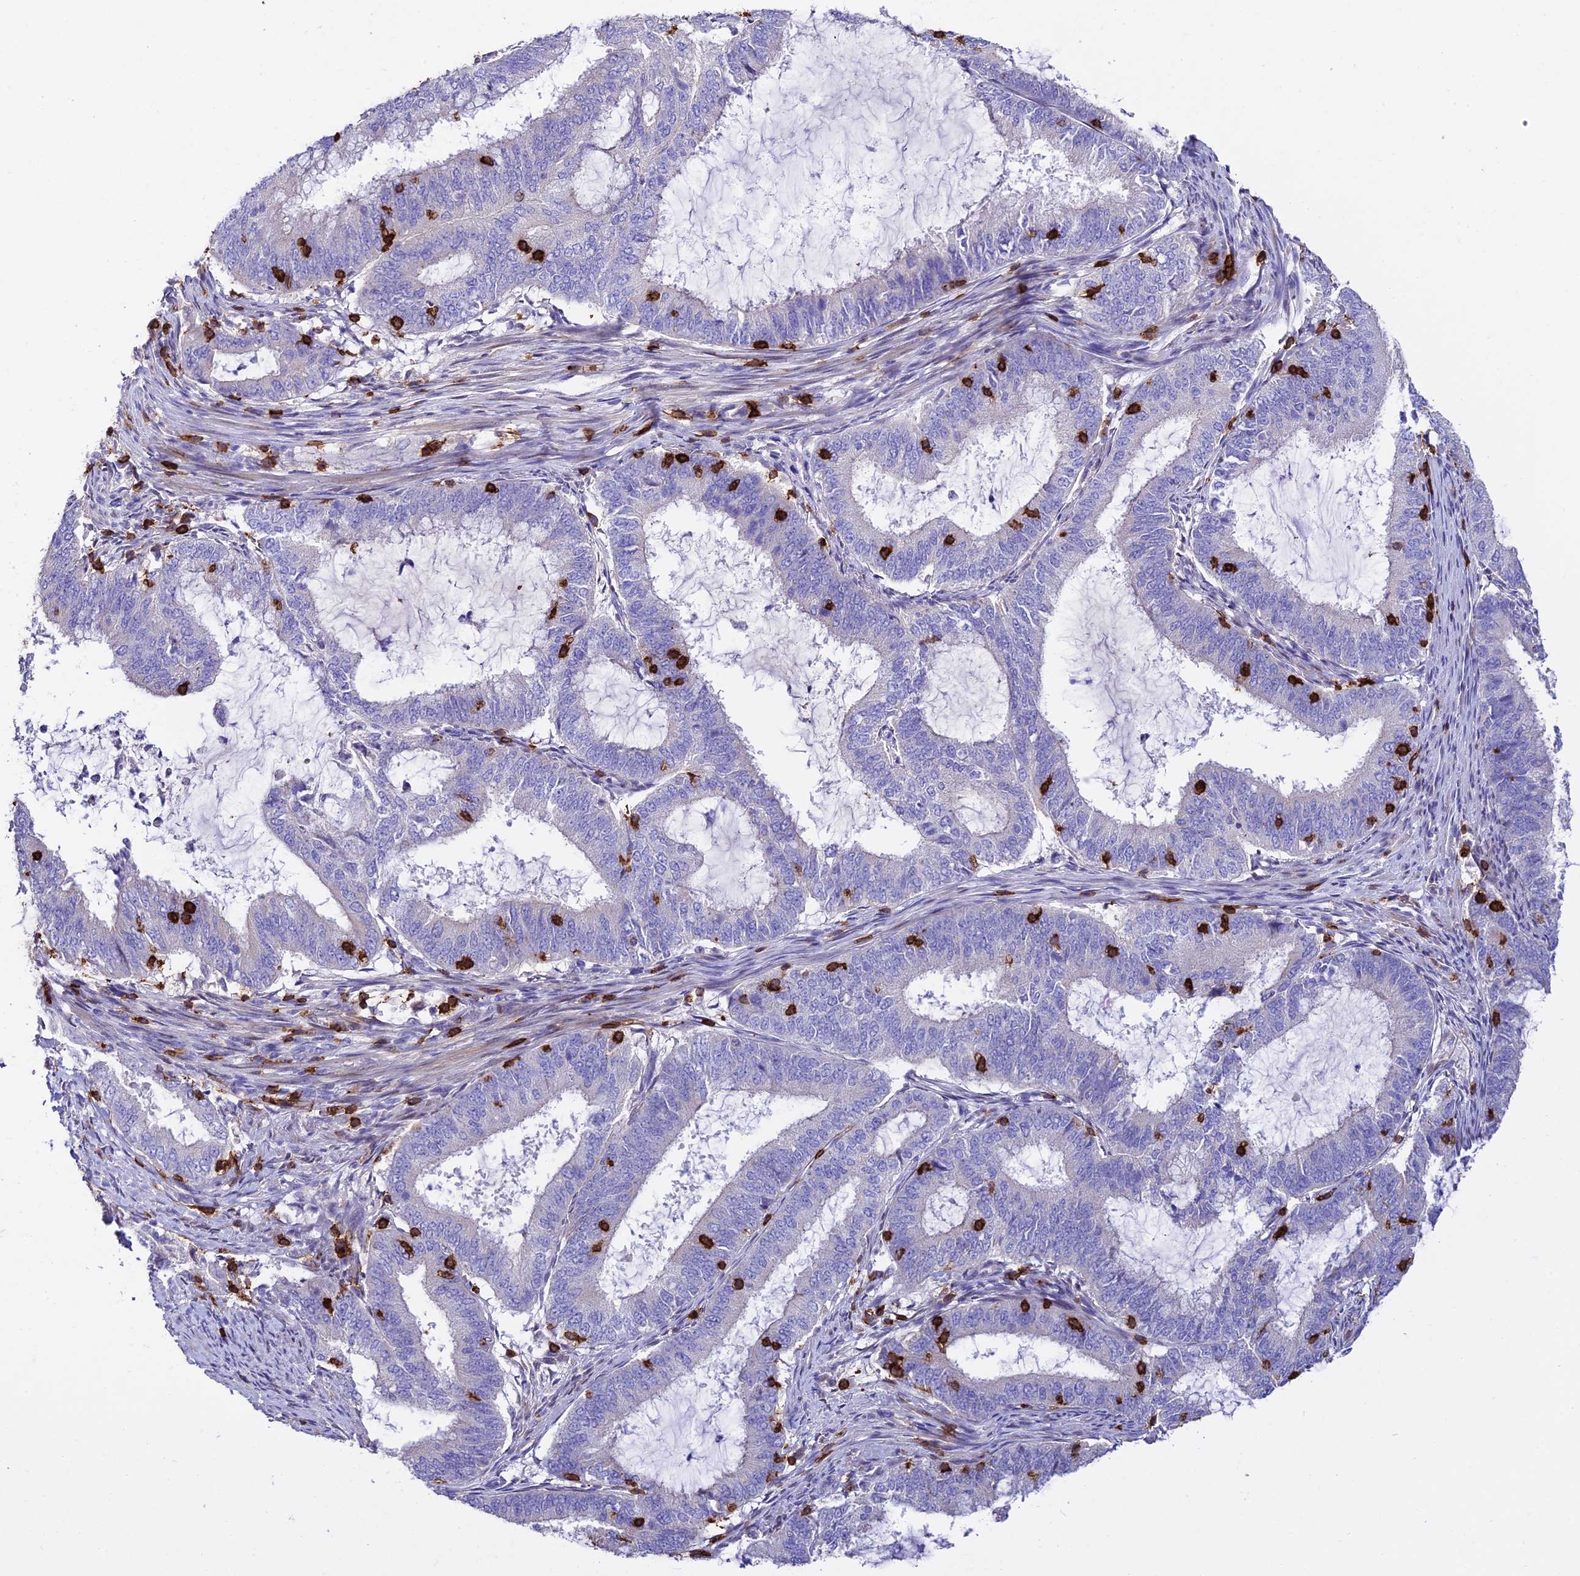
{"staining": {"intensity": "negative", "quantity": "none", "location": "none"}, "tissue": "endometrial cancer", "cell_type": "Tumor cells", "image_type": "cancer", "snomed": [{"axis": "morphology", "description": "Adenocarcinoma, NOS"}, {"axis": "topography", "description": "Endometrium"}], "caption": "DAB immunohistochemical staining of endometrial cancer exhibits no significant expression in tumor cells.", "gene": "PTPRCAP", "patient": {"sex": "female", "age": 51}}